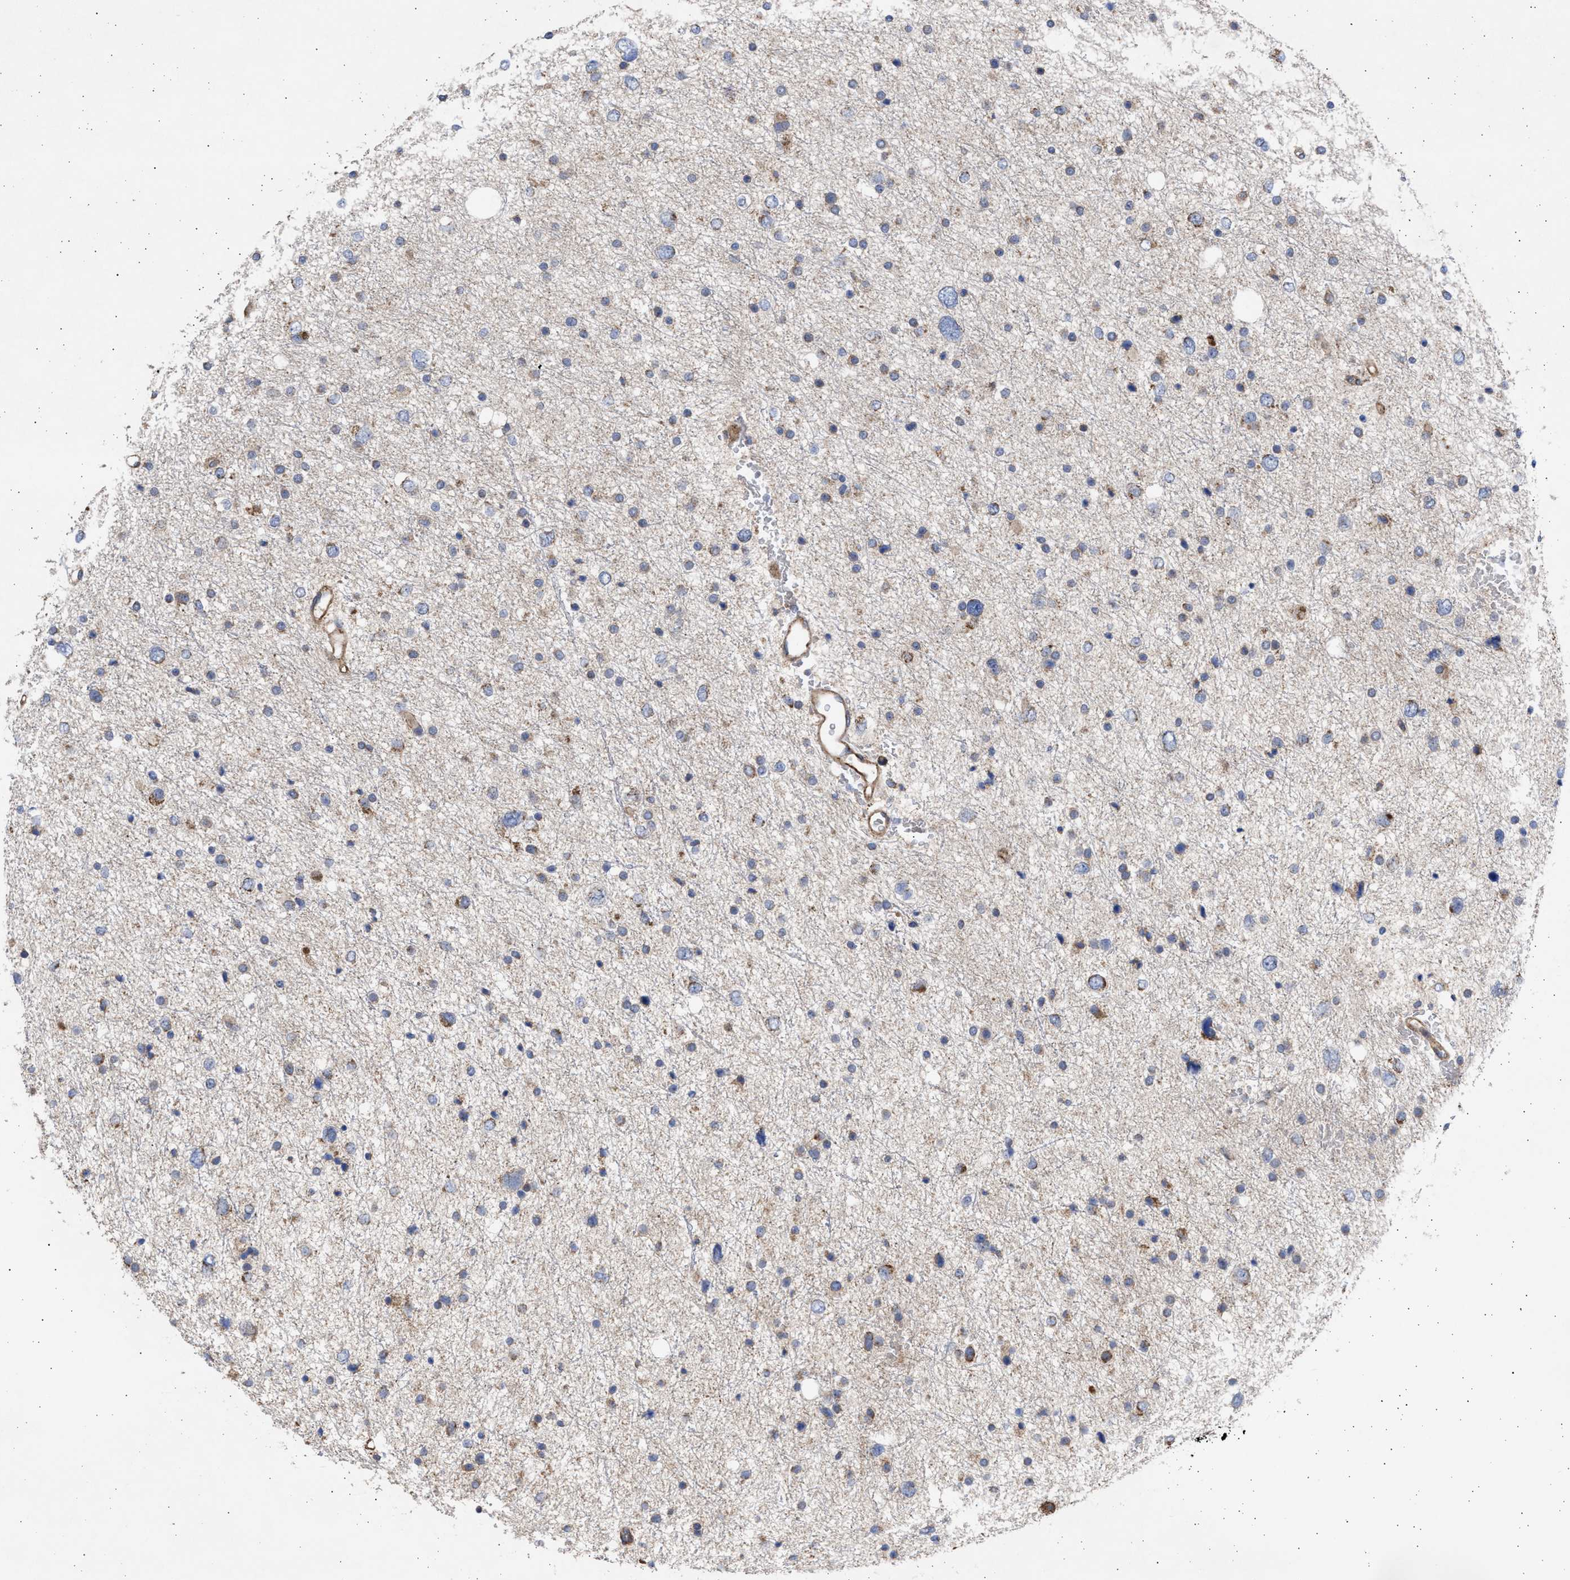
{"staining": {"intensity": "negative", "quantity": "none", "location": "none"}, "tissue": "glioma", "cell_type": "Tumor cells", "image_type": "cancer", "snomed": [{"axis": "morphology", "description": "Glioma, malignant, Low grade"}, {"axis": "topography", "description": "Brain"}], "caption": "Tumor cells show no significant staining in malignant glioma (low-grade).", "gene": "TTC19", "patient": {"sex": "female", "age": 37}}